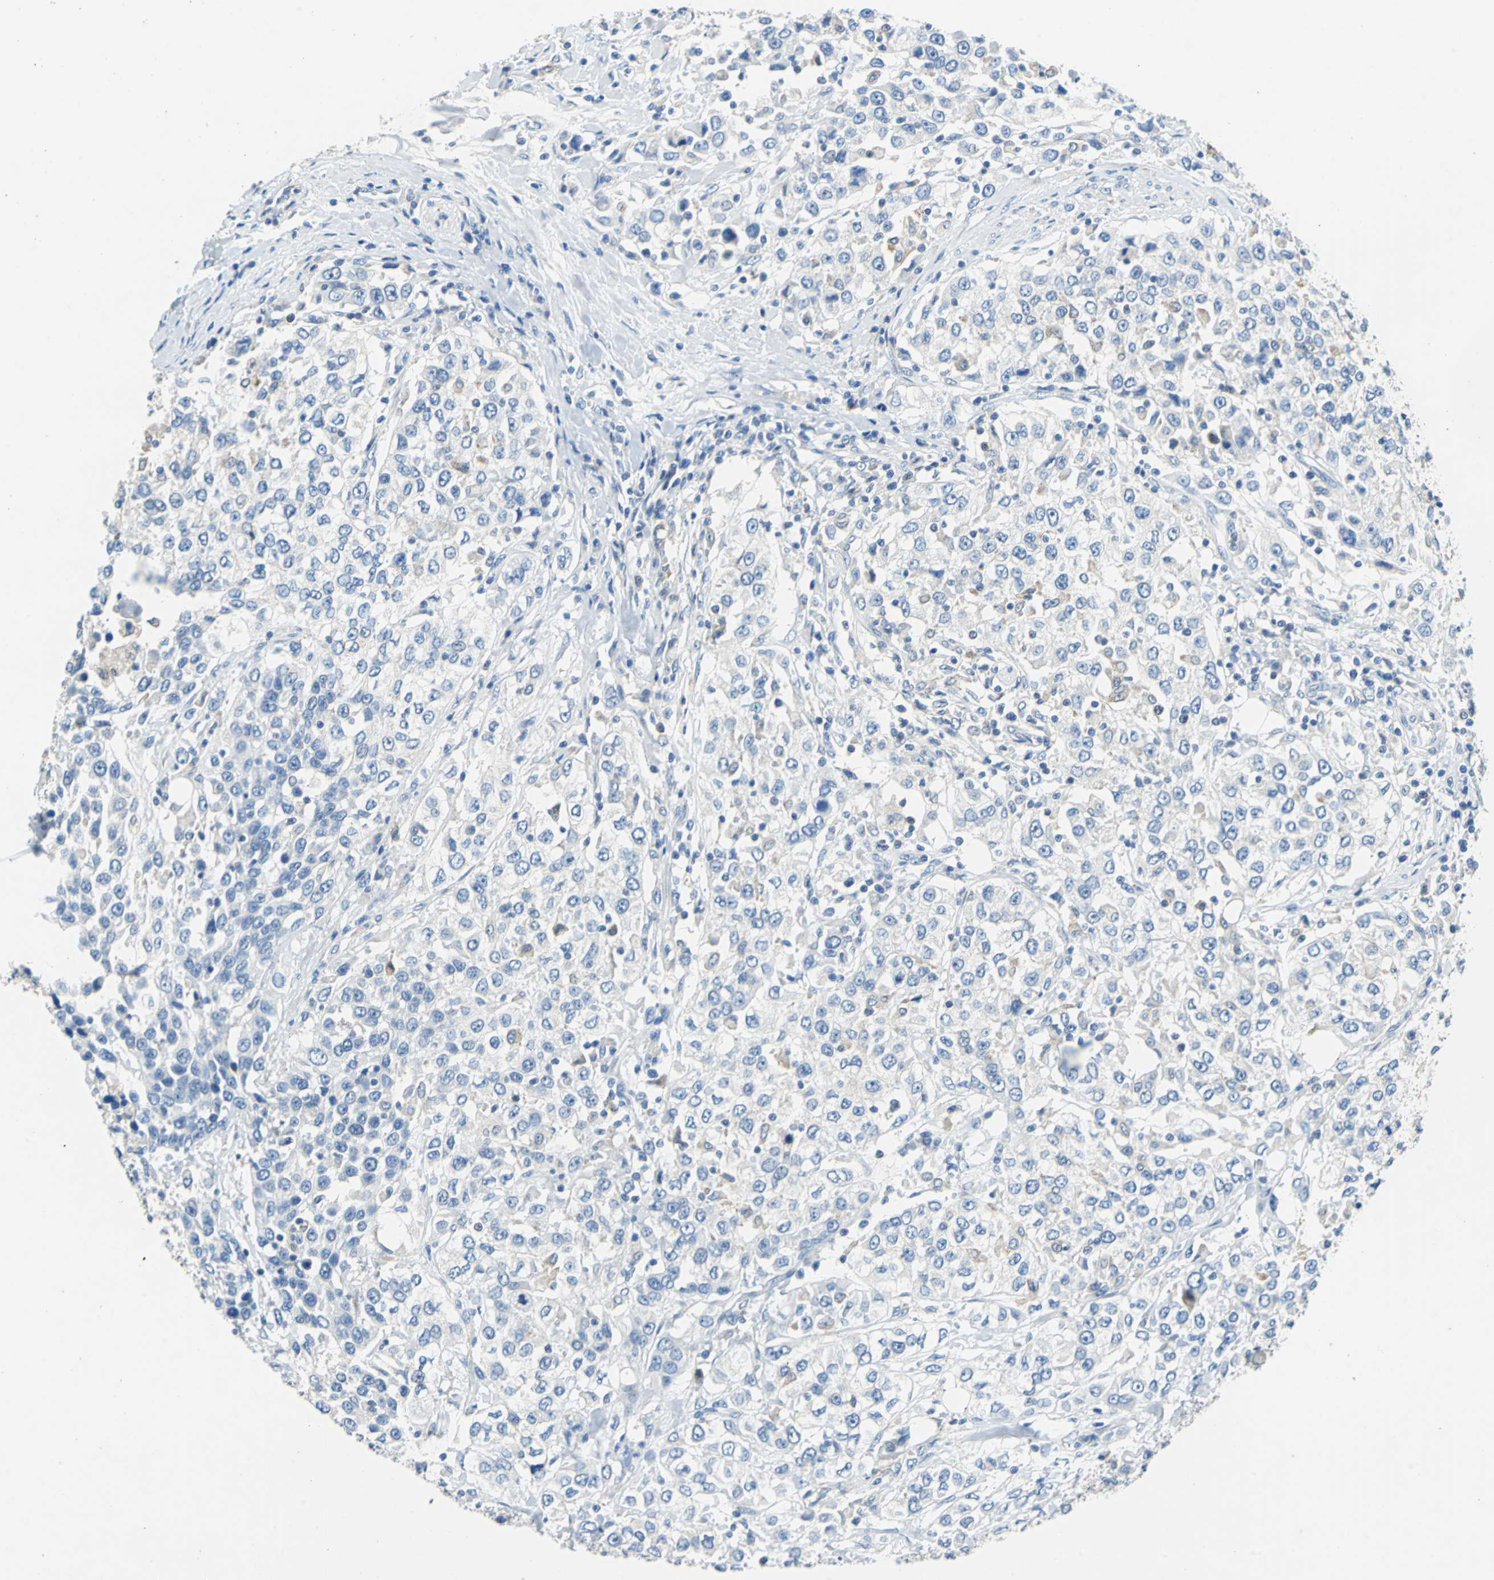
{"staining": {"intensity": "negative", "quantity": "none", "location": "none"}, "tissue": "urothelial cancer", "cell_type": "Tumor cells", "image_type": "cancer", "snomed": [{"axis": "morphology", "description": "Urothelial carcinoma, High grade"}, {"axis": "topography", "description": "Urinary bladder"}], "caption": "Image shows no significant protein expression in tumor cells of high-grade urothelial carcinoma. Nuclei are stained in blue.", "gene": "TEX264", "patient": {"sex": "female", "age": 80}}